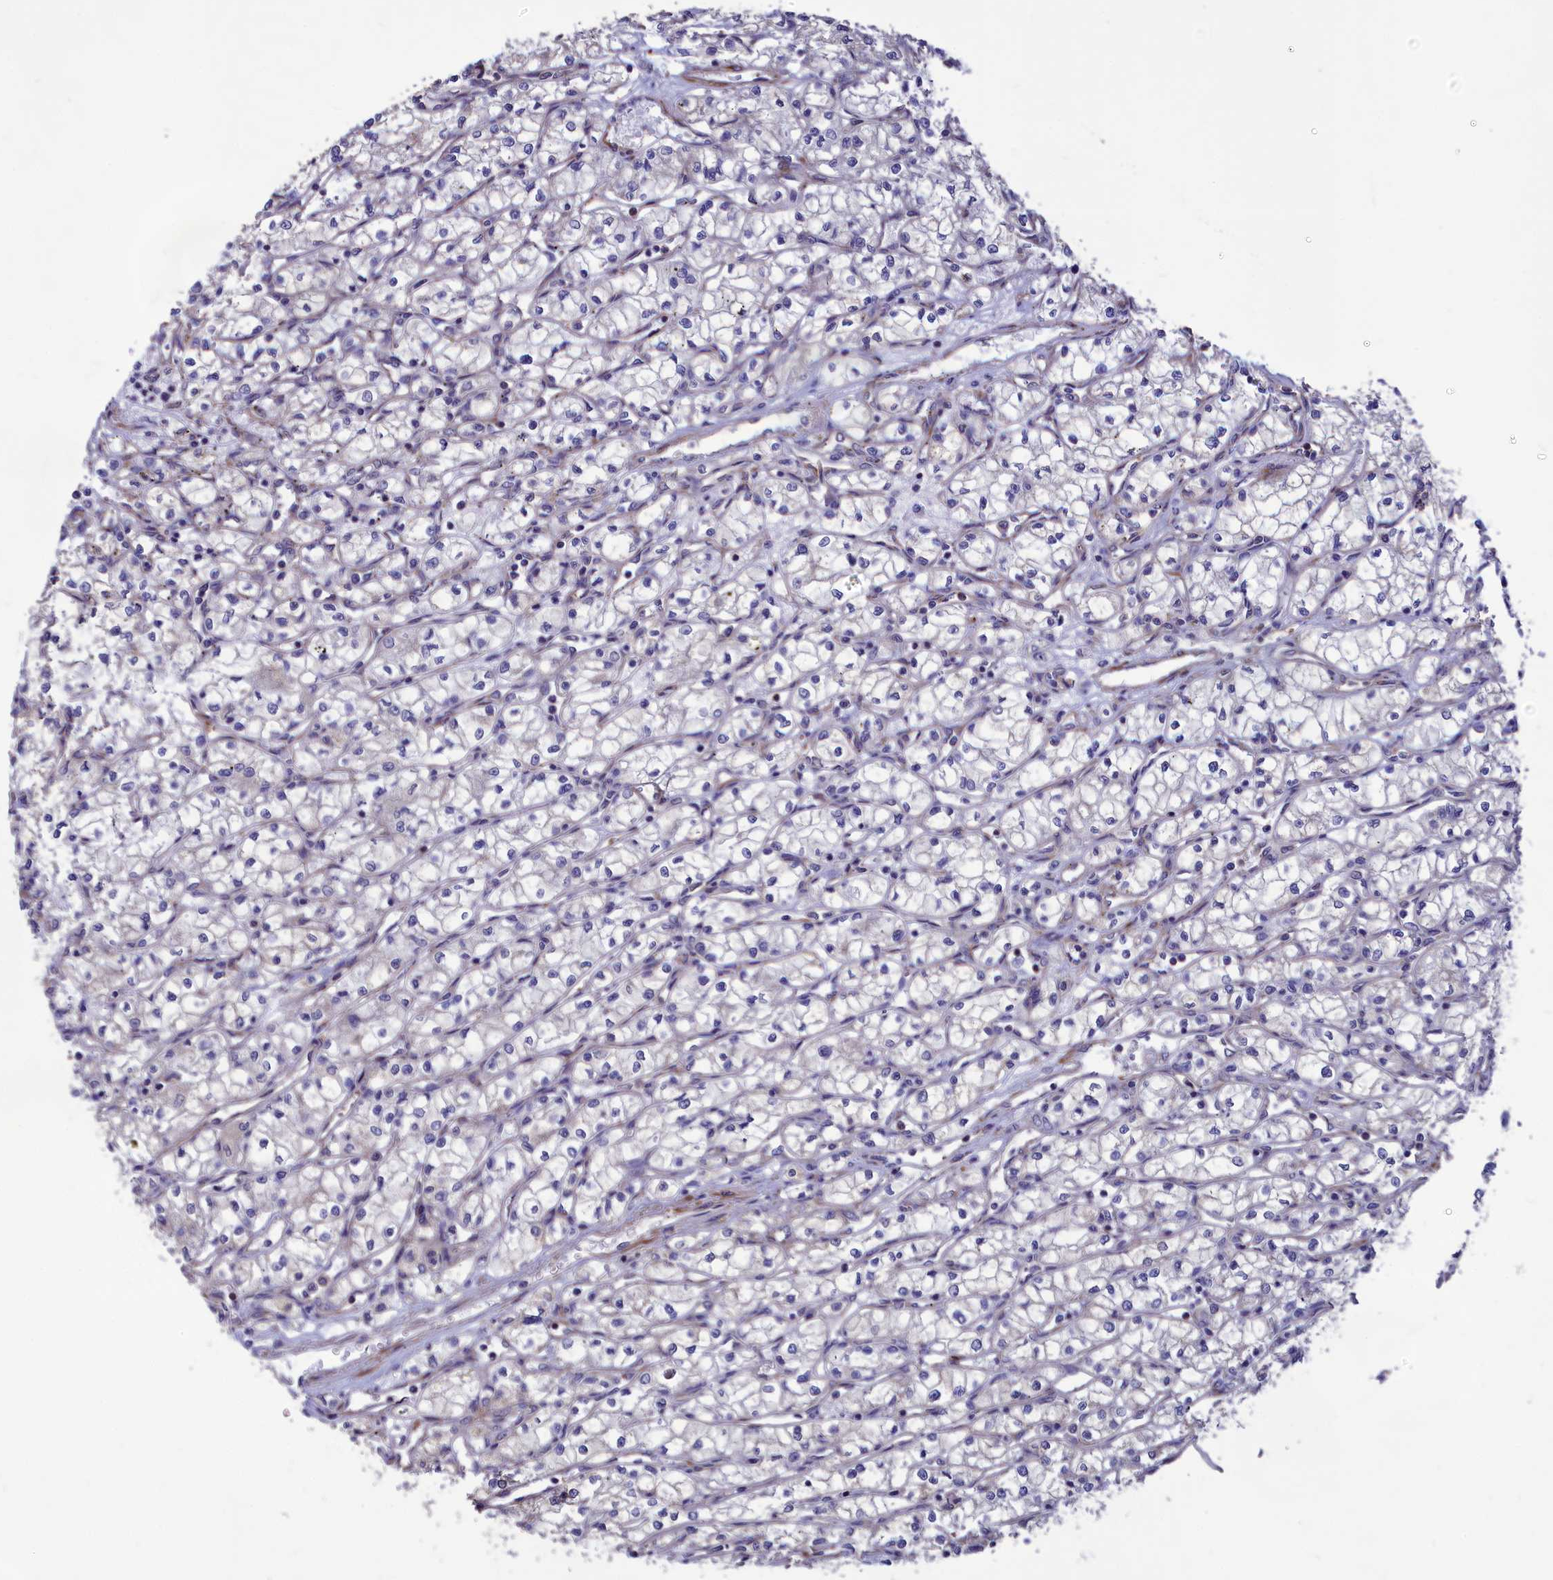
{"staining": {"intensity": "negative", "quantity": "none", "location": "none"}, "tissue": "renal cancer", "cell_type": "Tumor cells", "image_type": "cancer", "snomed": [{"axis": "morphology", "description": "Adenocarcinoma, NOS"}, {"axis": "topography", "description": "Kidney"}], "caption": "Human renal adenocarcinoma stained for a protein using immunohistochemistry (IHC) demonstrates no staining in tumor cells.", "gene": "AMDHD2", "patient": {"sex": "male", "age": 59}}